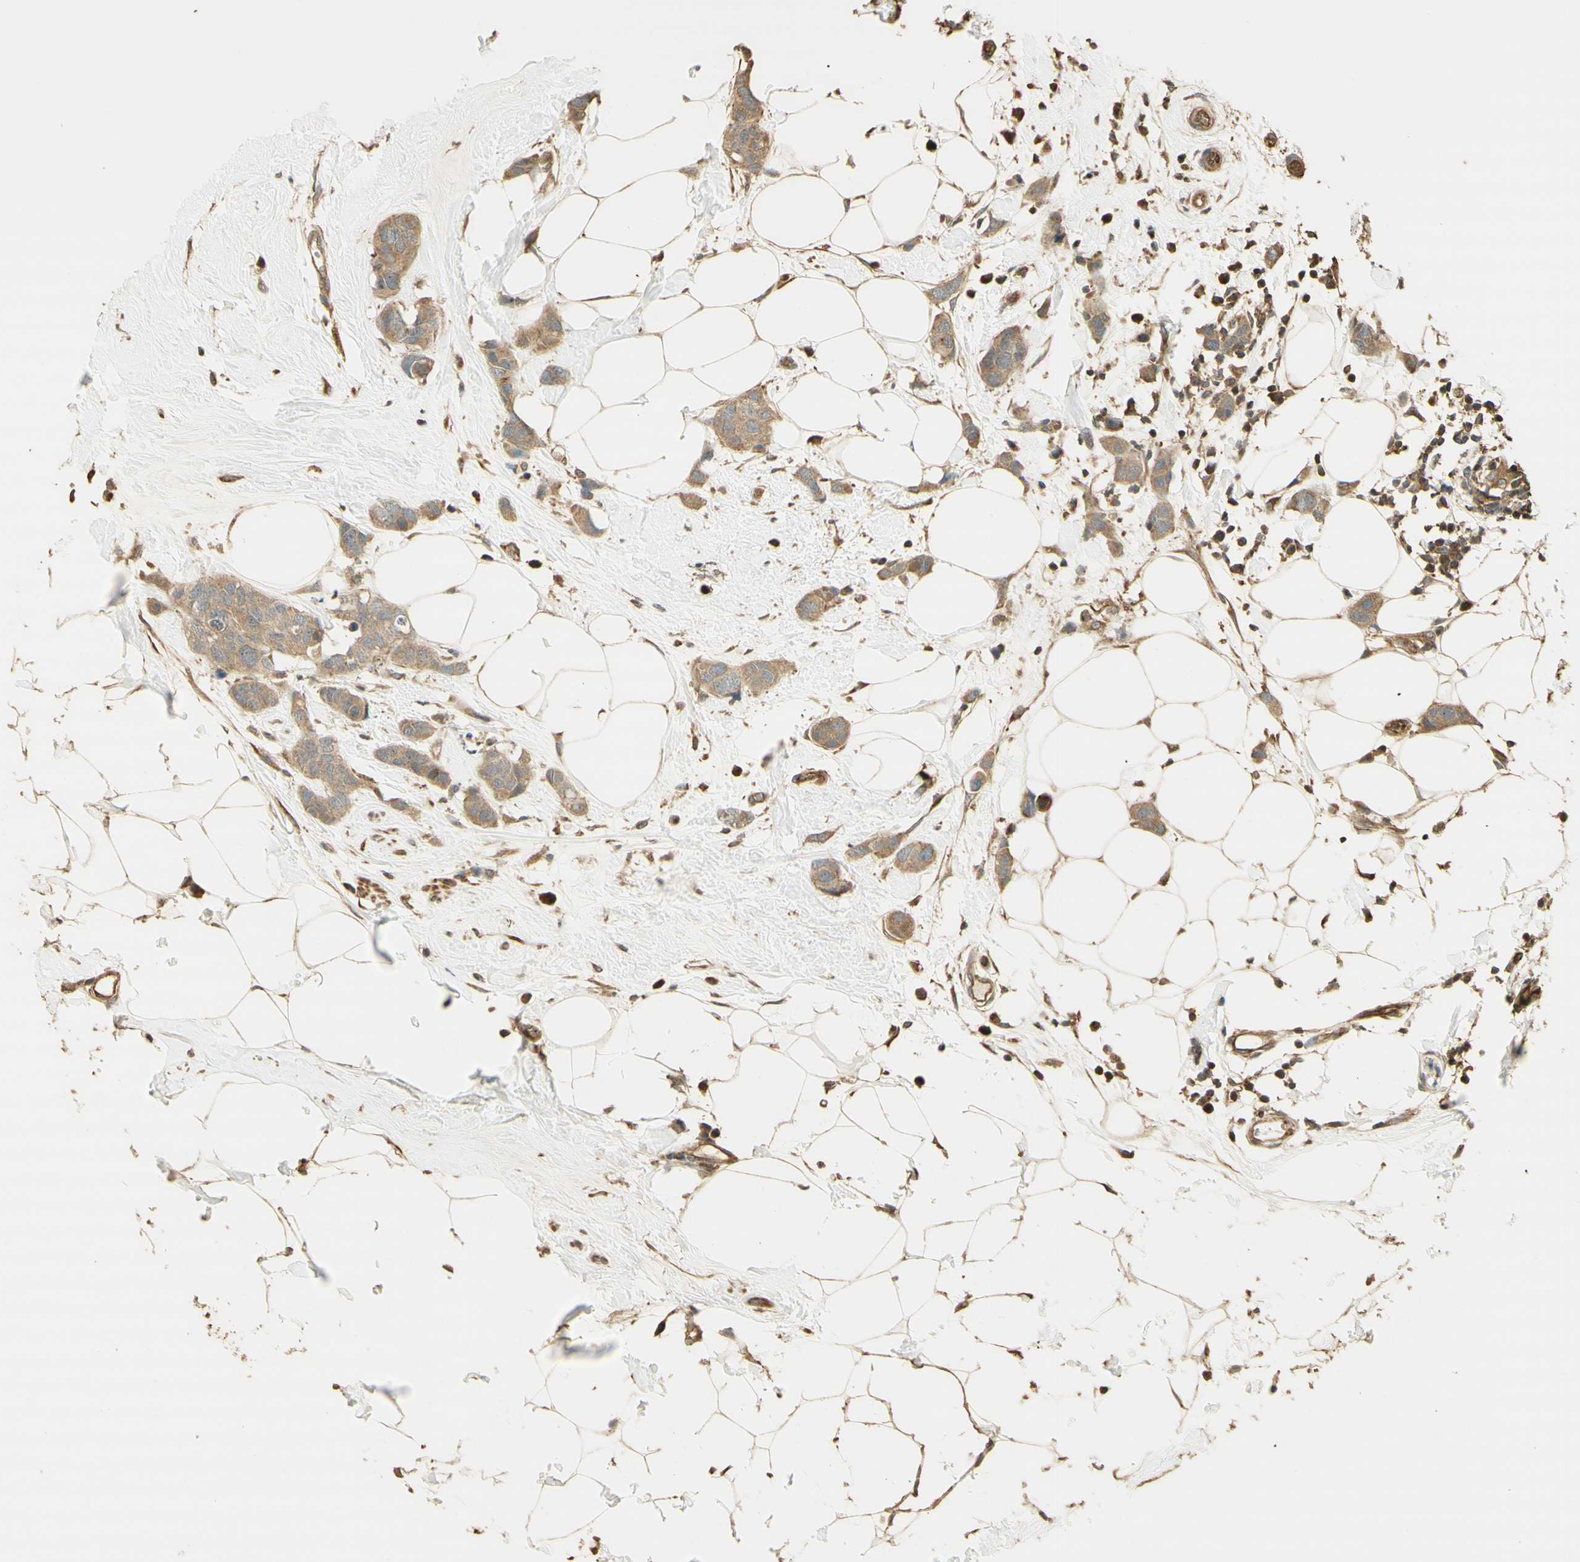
{"staining": {"intensity": "weak", "quantity": ">75%", "location": "cytoplasmic/membranous"}, "tissue": "breast cancer", "cell_type": "Tumor cells", "image_type": "cancer", "snomed": [{"axis": "morphology", "description": "Normal tissue, NOS"}, {"axis": "morphology", "description": "Duct carcinoma"}, {"axis": "topography", "description": "Breast"}], "caption": "Immunohistochemistry (IHC) (DAB) staining of human breast cancer displays weak cytoplasmic/membranous protein expression in about >75% of tumor cells.", "gene": "AGER", "patient": {"sex": "female", "age": 50}}